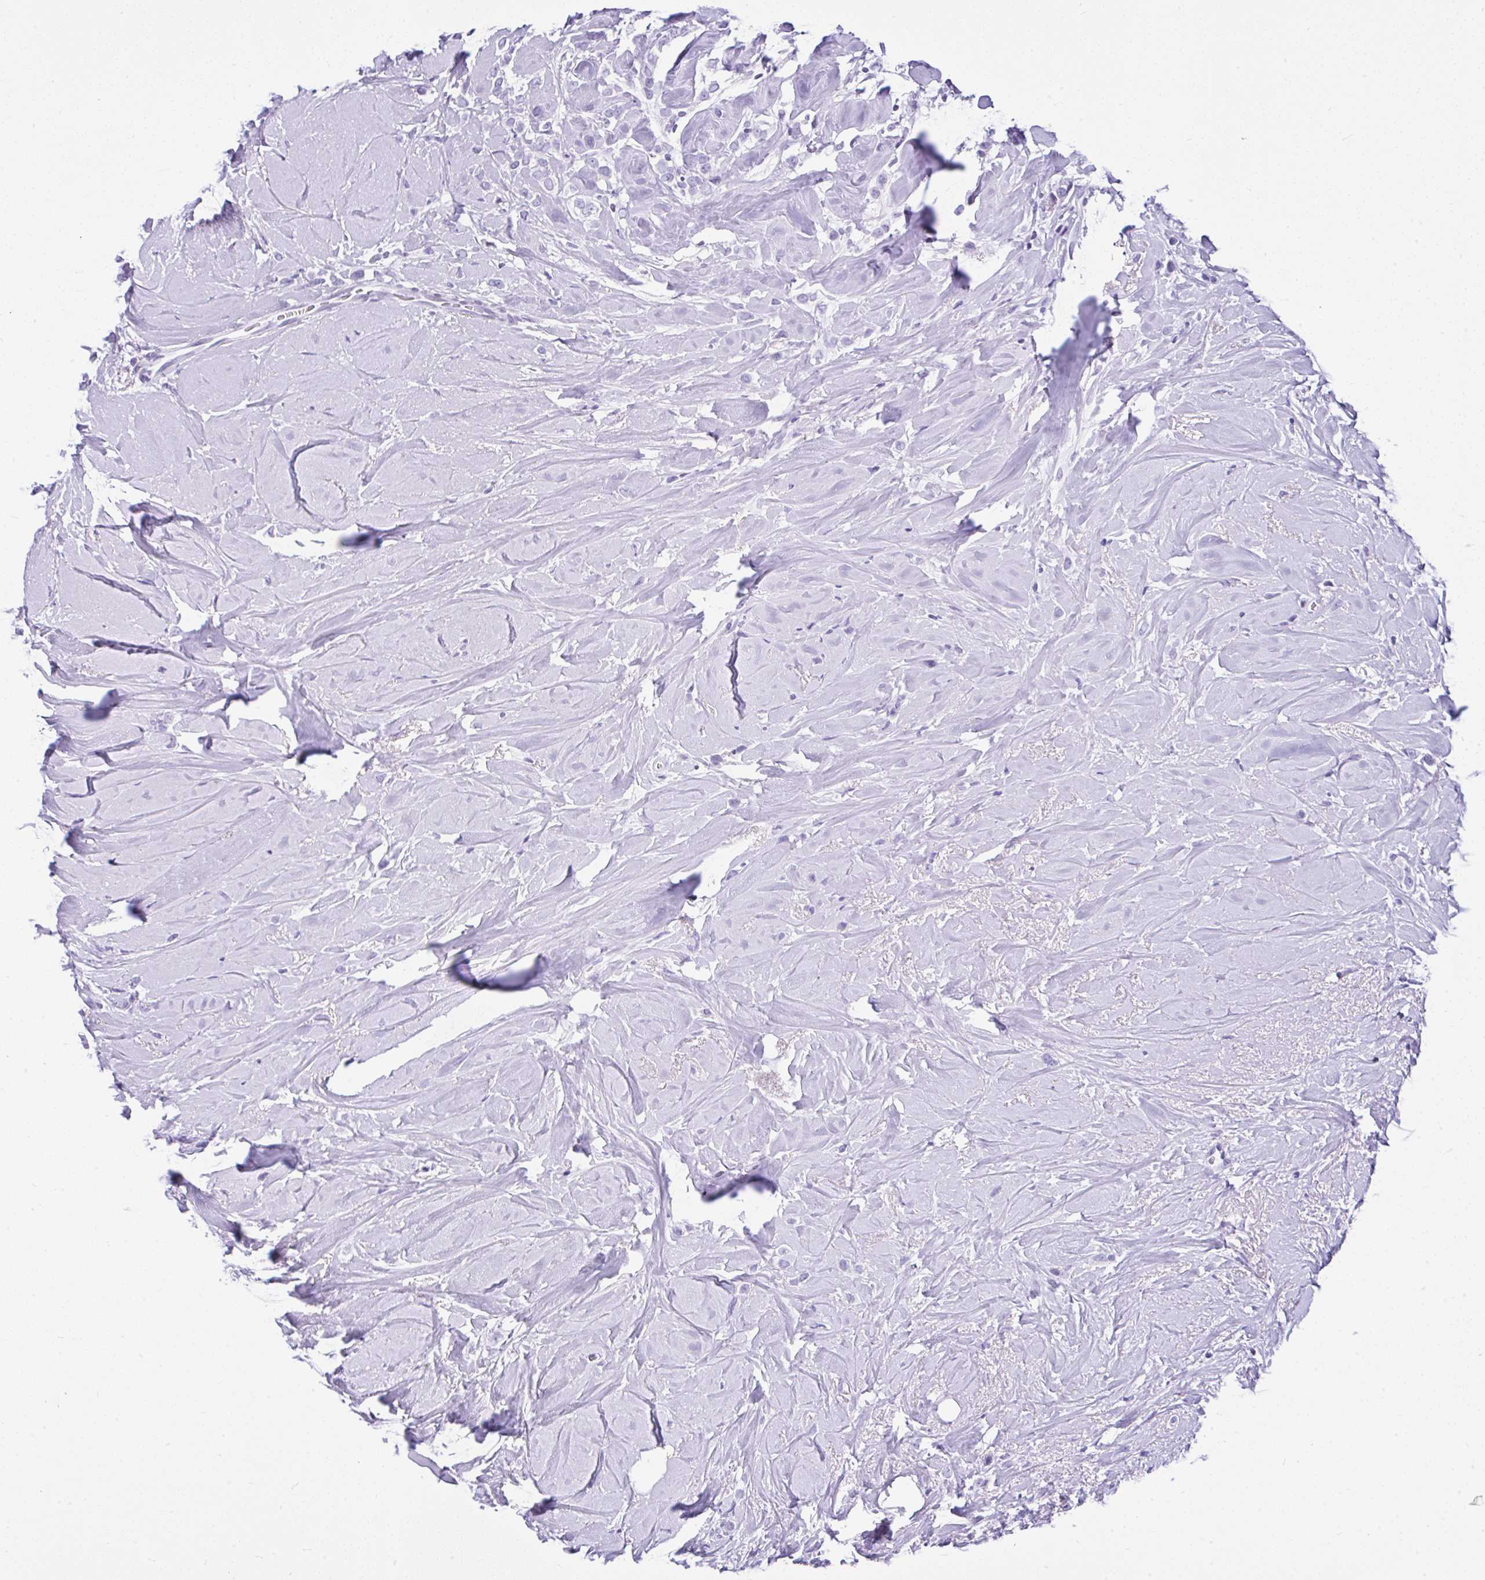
{"staining": {"intensity": "negative", "quantity": "none", "location": "none"}, "tissue": "breast cancer", "cell_type": "Tumor cells", "image_type": "cancer", "snomed": [{"axis": "morphology", "description": "Duct carcinoma"}, {"axis": "topography", "description": "Breast"}], "caption": "Immunohistochemical staining of human invasive ductal carcinoma (breast) displays no significant positivity in tumor cells.", "gene": "KRT27", "patient": {"sex": "female", "age": 80}}